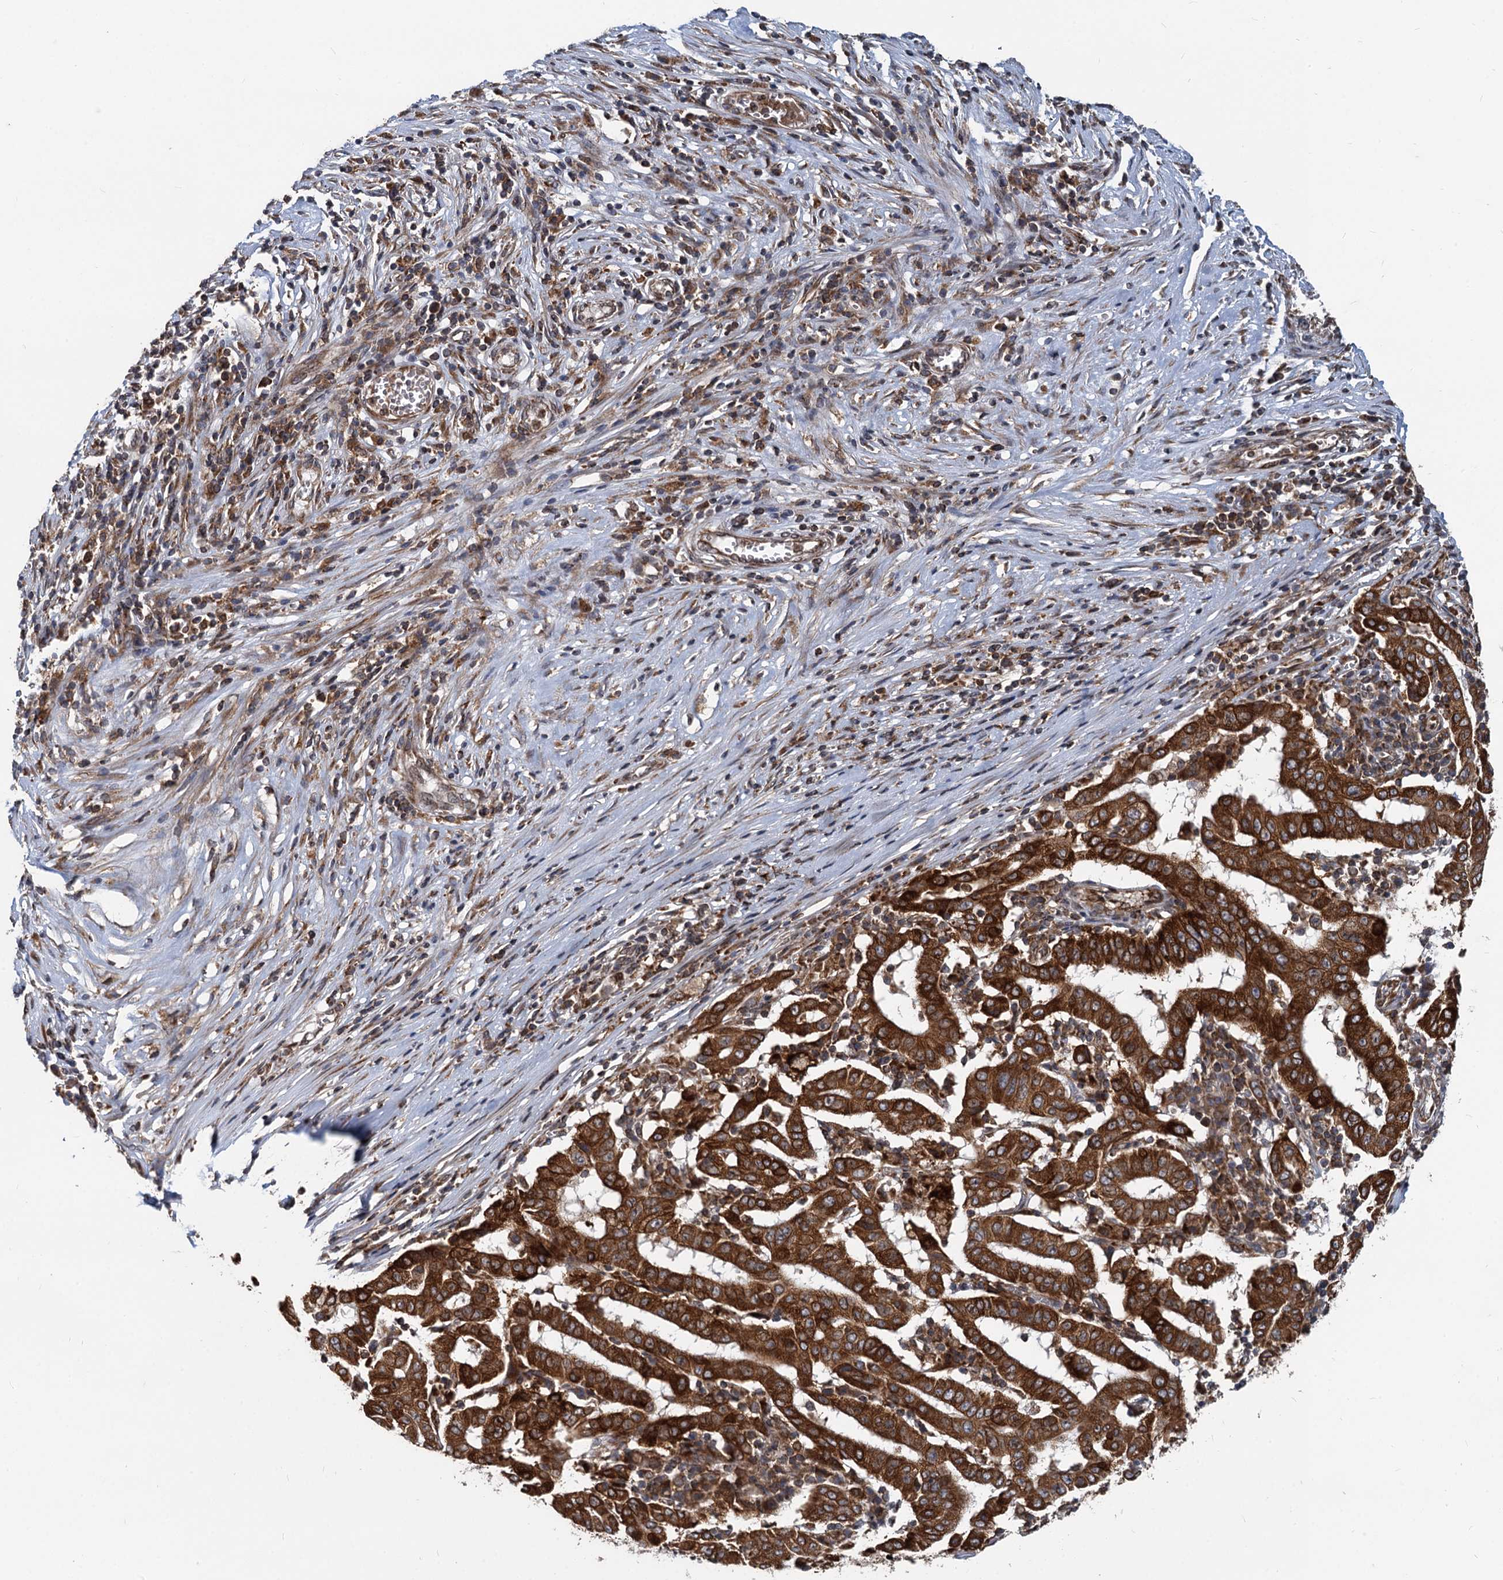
{"staining": {"intensity": "strong", "quantity": ">75%", "location": "cytoplasmic/membranous"}, "tissue": "pancreatic cancer", "cell_type": "Tumor cells", "image_type": "cancer", "snomed": [{"axis": "morphology", "description": "Adenocarcinoma, NOS"}, {"axis": "topography", "description": "Pancreas"}], "caption": "Protein staining exhibits strong cytoplasmic/membranous staining in approximately >75% of tumor cells in pancreatic adenocarcinoma.", "gene": "STIM1", "patient": {"sex": "male", "age": 63}}